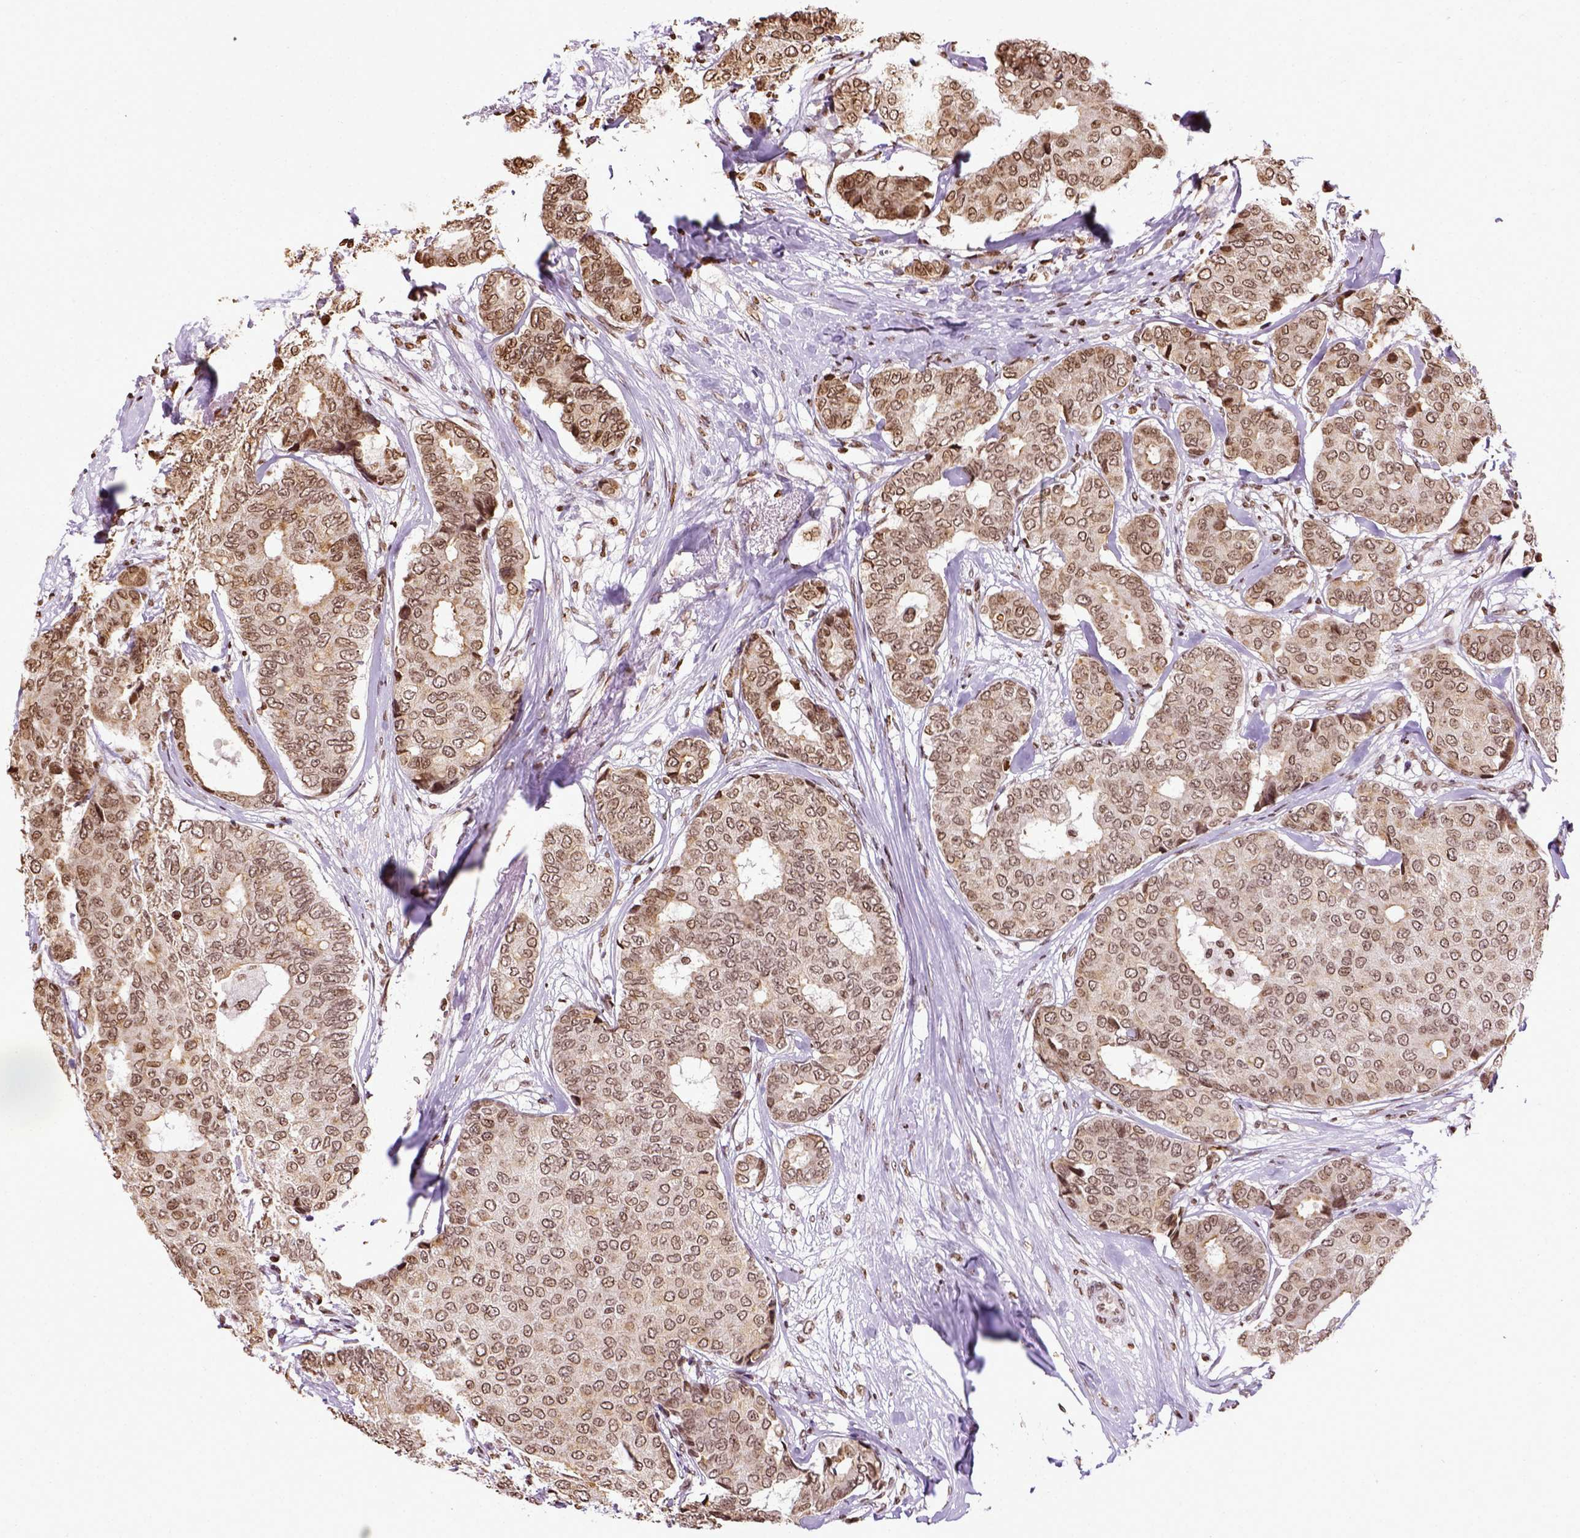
{"staining": {"intensity": "moderate", "quantity": ">75%", "location": "nuclear"}, "tissue": "breast cancer", "cell_type": "Tumor cells", "image_type": "cancer", "snomed": [{"axis": "morphology", "description": "Duct carcinoma"}, {"axis": "topography", "description": "Breast"}], "caption": "High-magnification brightfield microscopy of breast cancer (infiltrating ductal carcinoma) stained with DAB (3,3'-diaminobenzidine) (brown) and counterstained with hematoxylin (blue). tumor cells exhibit moderate nuclear staining is seen in approximately>75% of cells.", "gene": "ZNF75D", "patient": {"sex": "female", "age": 75}}